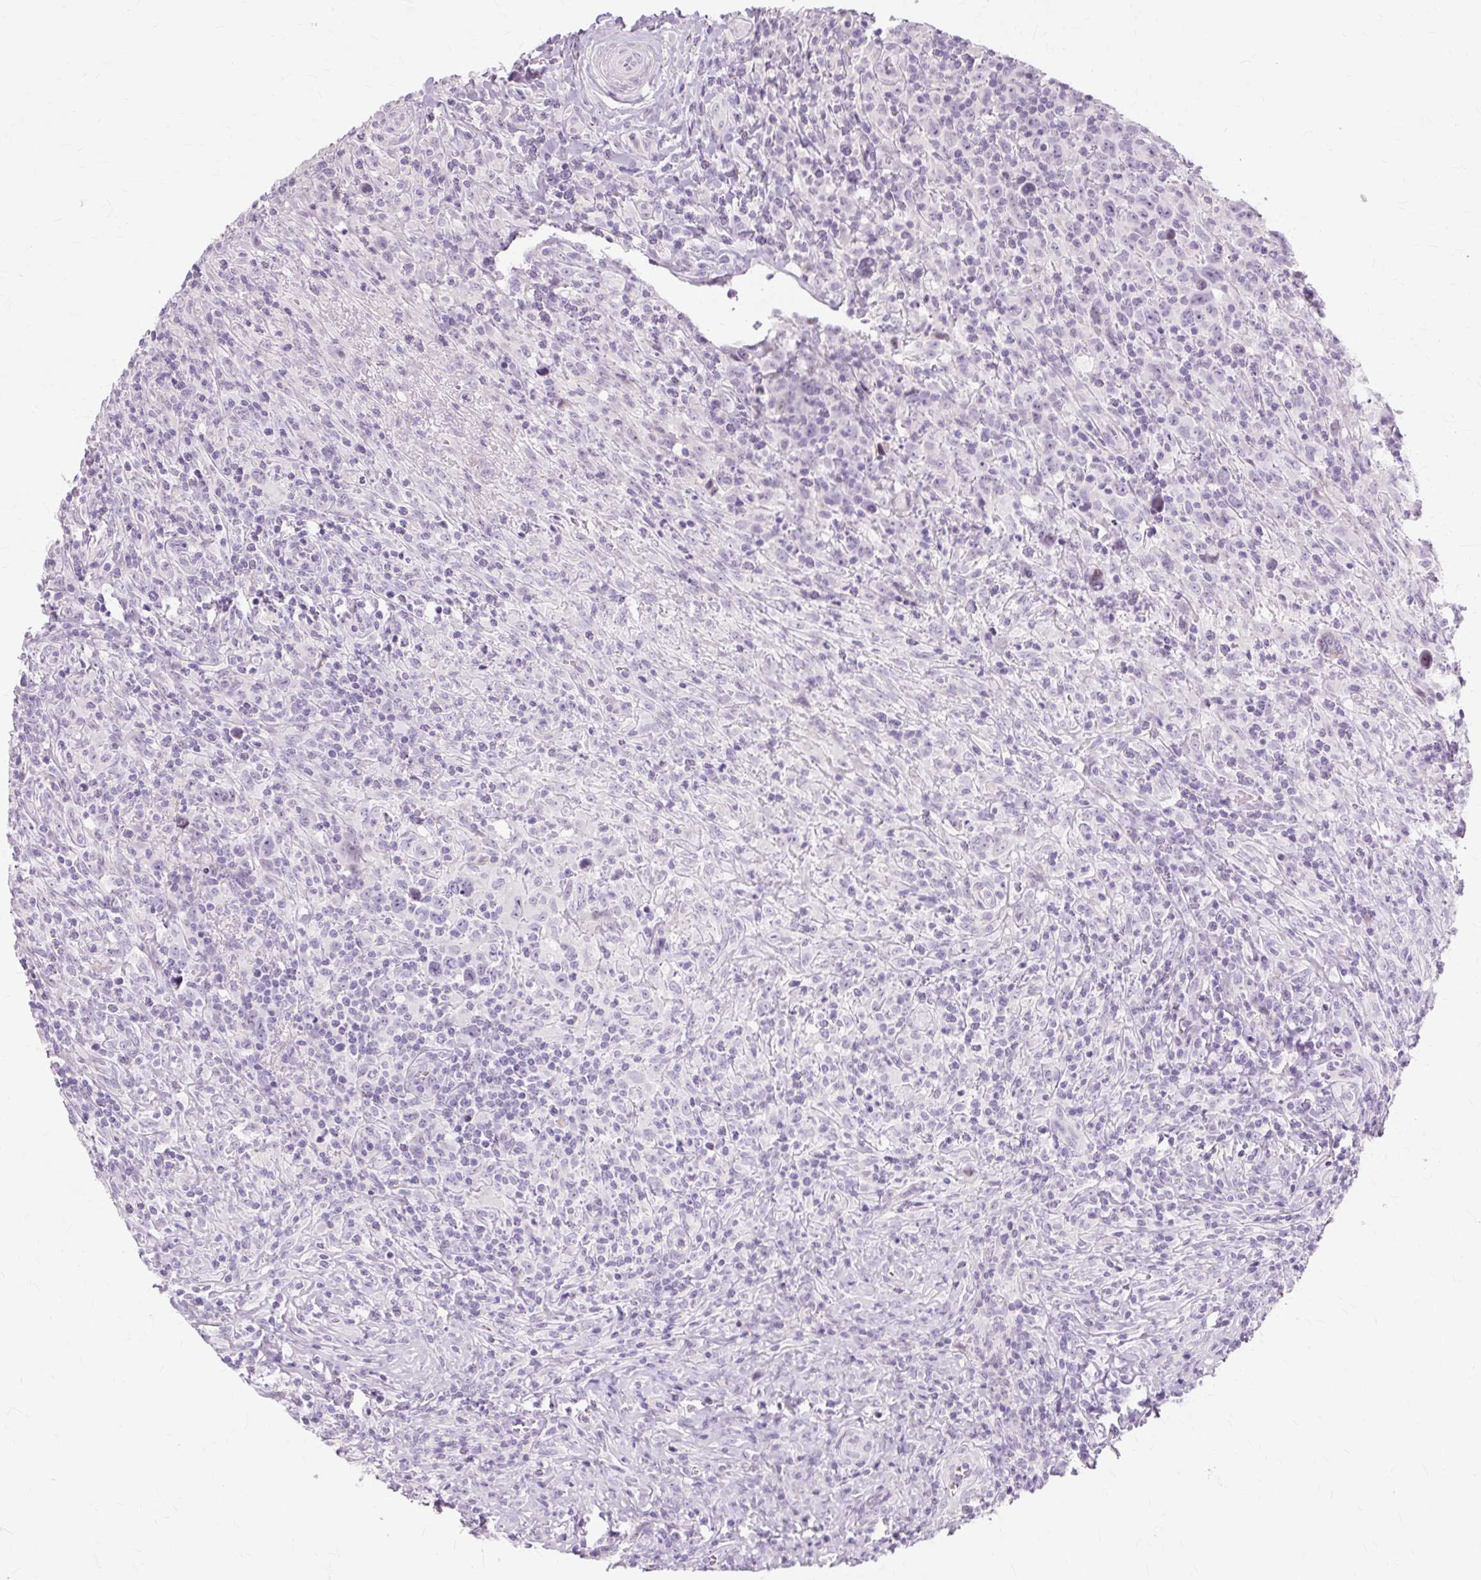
{"staining": {"intensity": "negative", "quantity": "none", "location": "none"}, "tissue": "lymphoma", "cell_type": "Tumor cells", "image_type": "cancer", "snomed": [{"axis": "morphology", "description": "Hodgkin's disease, NOS"}, {"axis": "topography", "description": "Lymph node"}], "caption": "Tumor cells are negative for protein expression in human Hodgkin's disease. (IHC, brightfield microscopy, high magnification).", "gene": "IRX2", "patient": {"sex": "female", "age": 18}}